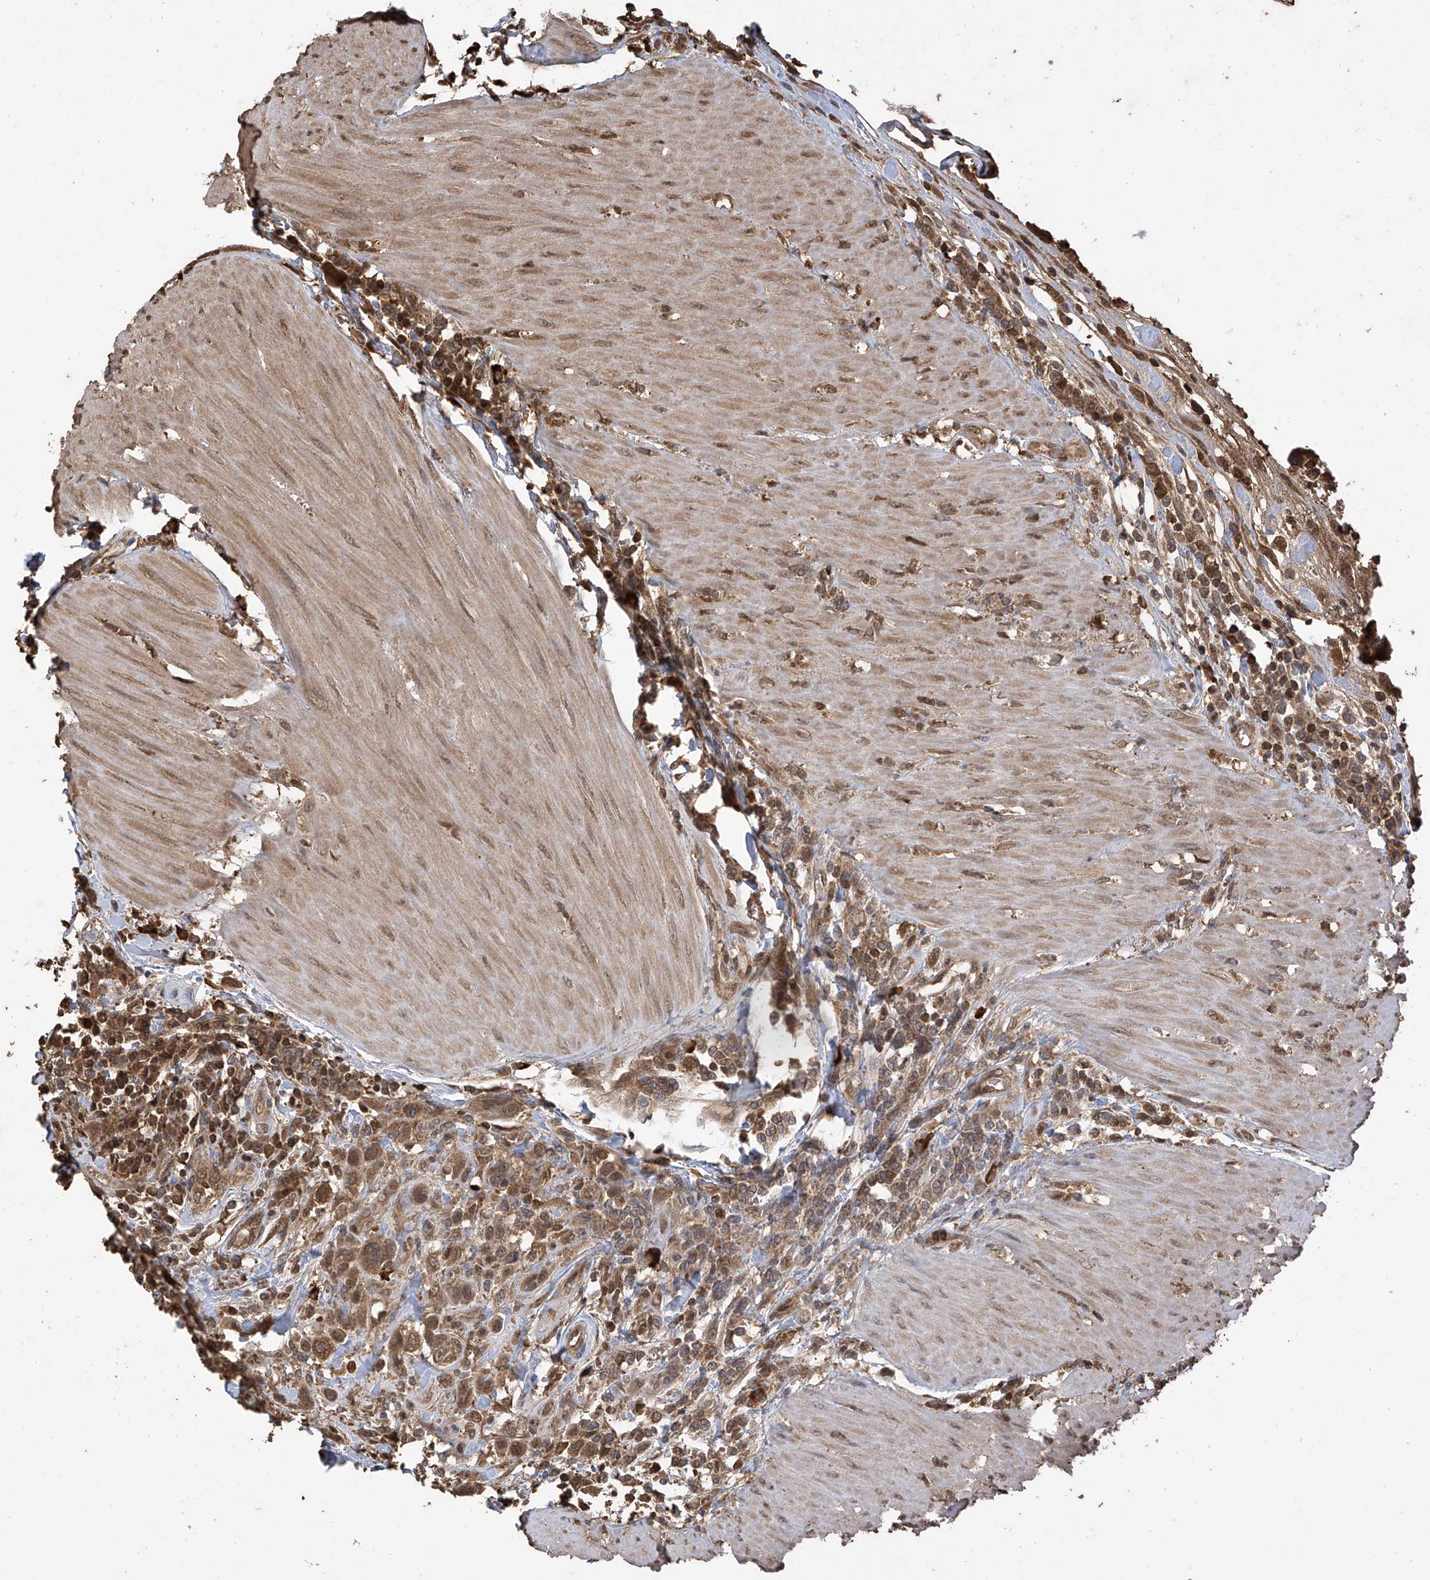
{"staining": {"intensity": "moderate", "quantity": ">75%", "location": "cytoplasmic/membranous,nuclear"}, "tissue": "urothelial cancer", "cell_type": "Tumor cells", "image_type": "cancer", "snomed": [{"axis": "morphology", "description": "Urothelial carcinoma, High grade"}, {"axis": "topography", "description": "Urinary bladder"}], "caption": "Immunohistochemical staining of urothelial carcinoma (high-grade) exhibits medium levels of moderate cytoplasmic/membranous and nuclear staining in about >75% of tumor cells. The protein is stained brown, and the nuclei are stained in blue (DAB (3,3'-diaminobenzidine) IHC with brightfield microscopy, high magnification).", "gene": "PNPT1", "patient": {"sex": "male", "age": 50}}